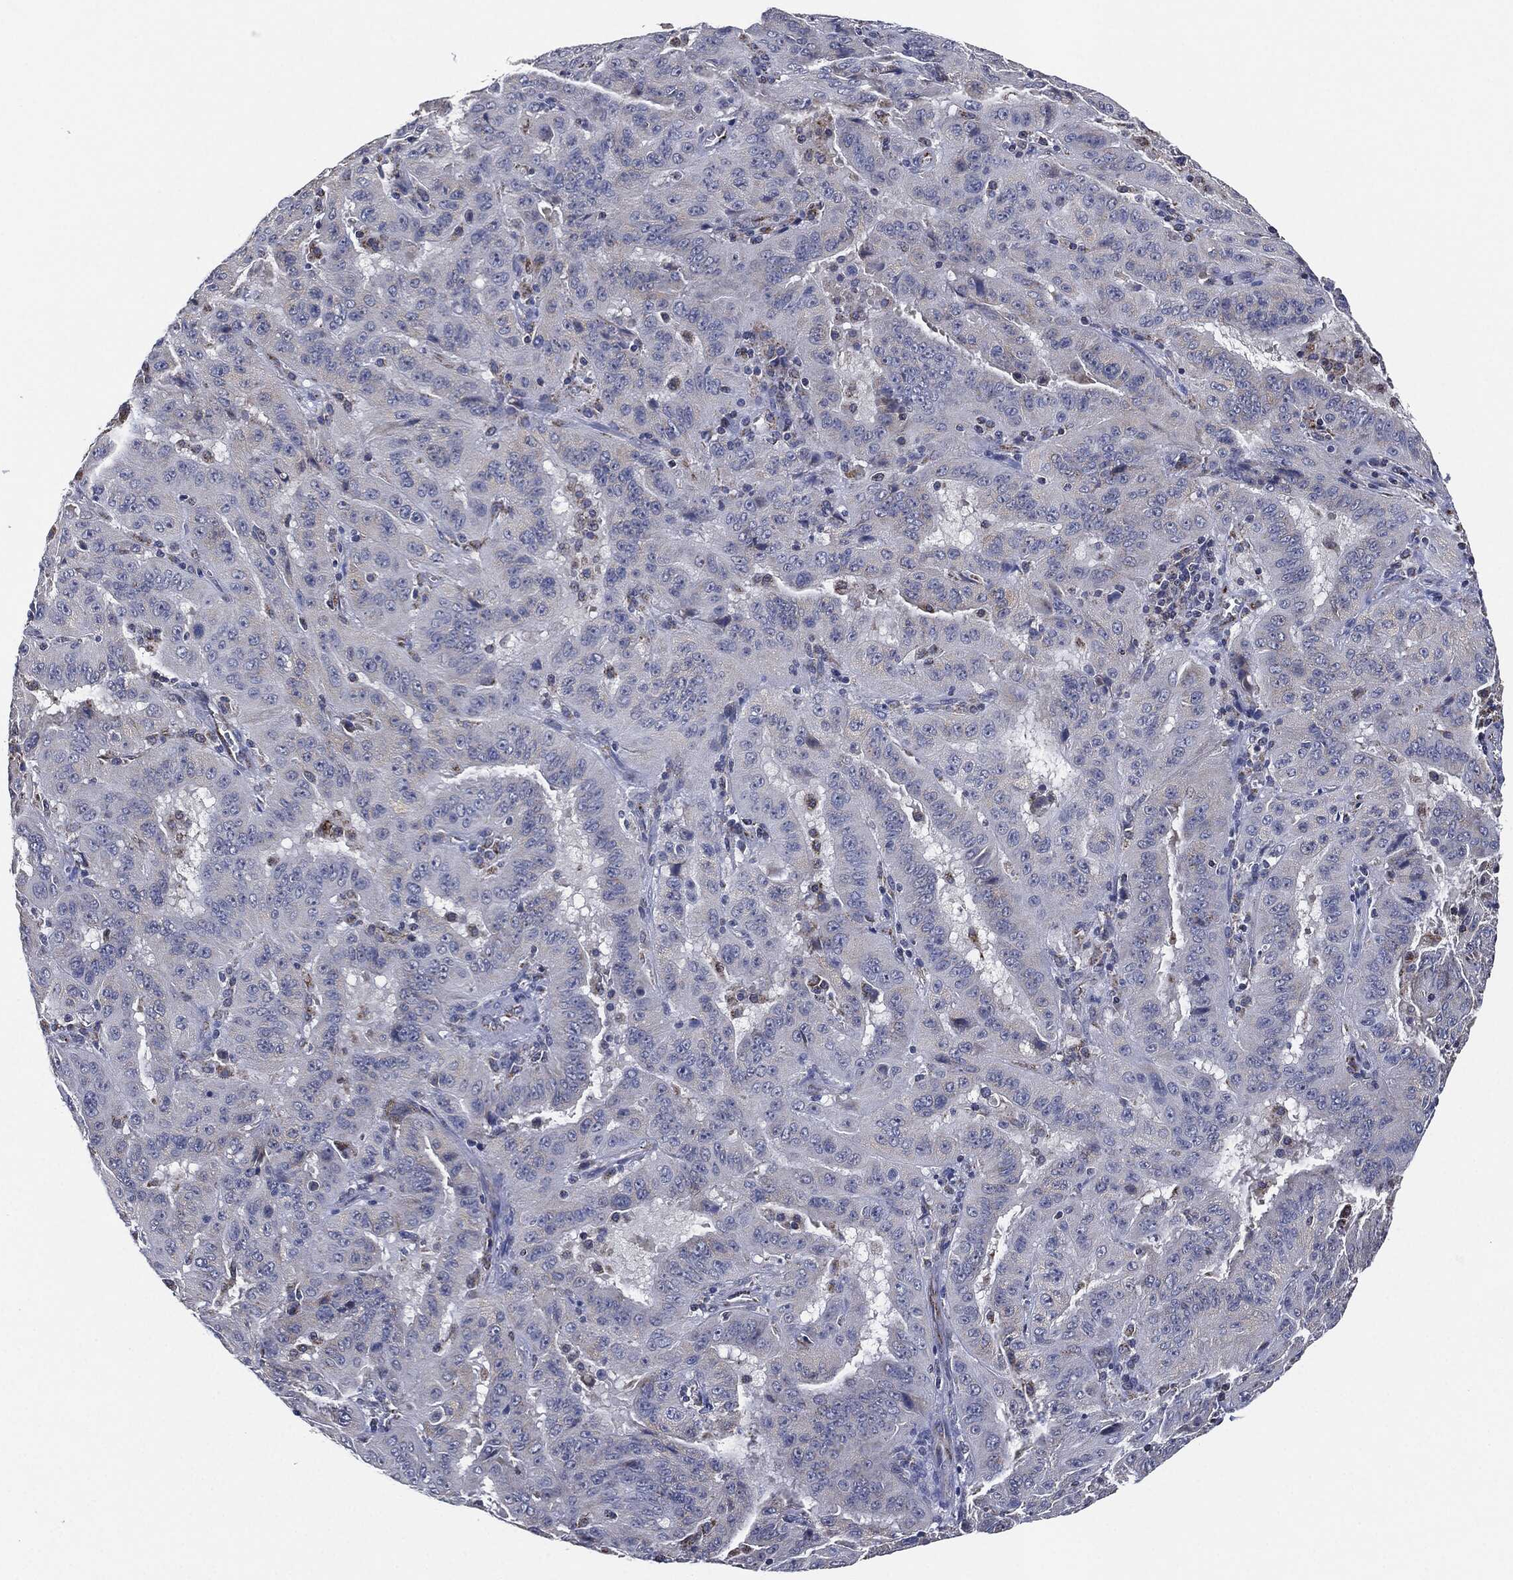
{"staining": {"intensity": "negative", "quantity": "none", "location": "none"}, "tissue": "pancreatic cancer", "cell_type": "Tumor cells", "image_type": "cancer", "snomed": [{"axis": "morphology", "description": "Adenocarcinoma, NOS"}, {"axis": "topography", "description": "Pancreas"}], "caption": "IHC histopathology image of human pancreatic adenocarcinoma stained for a protein (brown), which demonstrates no expression in tumor cells.", "gene": "NDUFV2", "patient": {"sex": "male", "age": 63}}